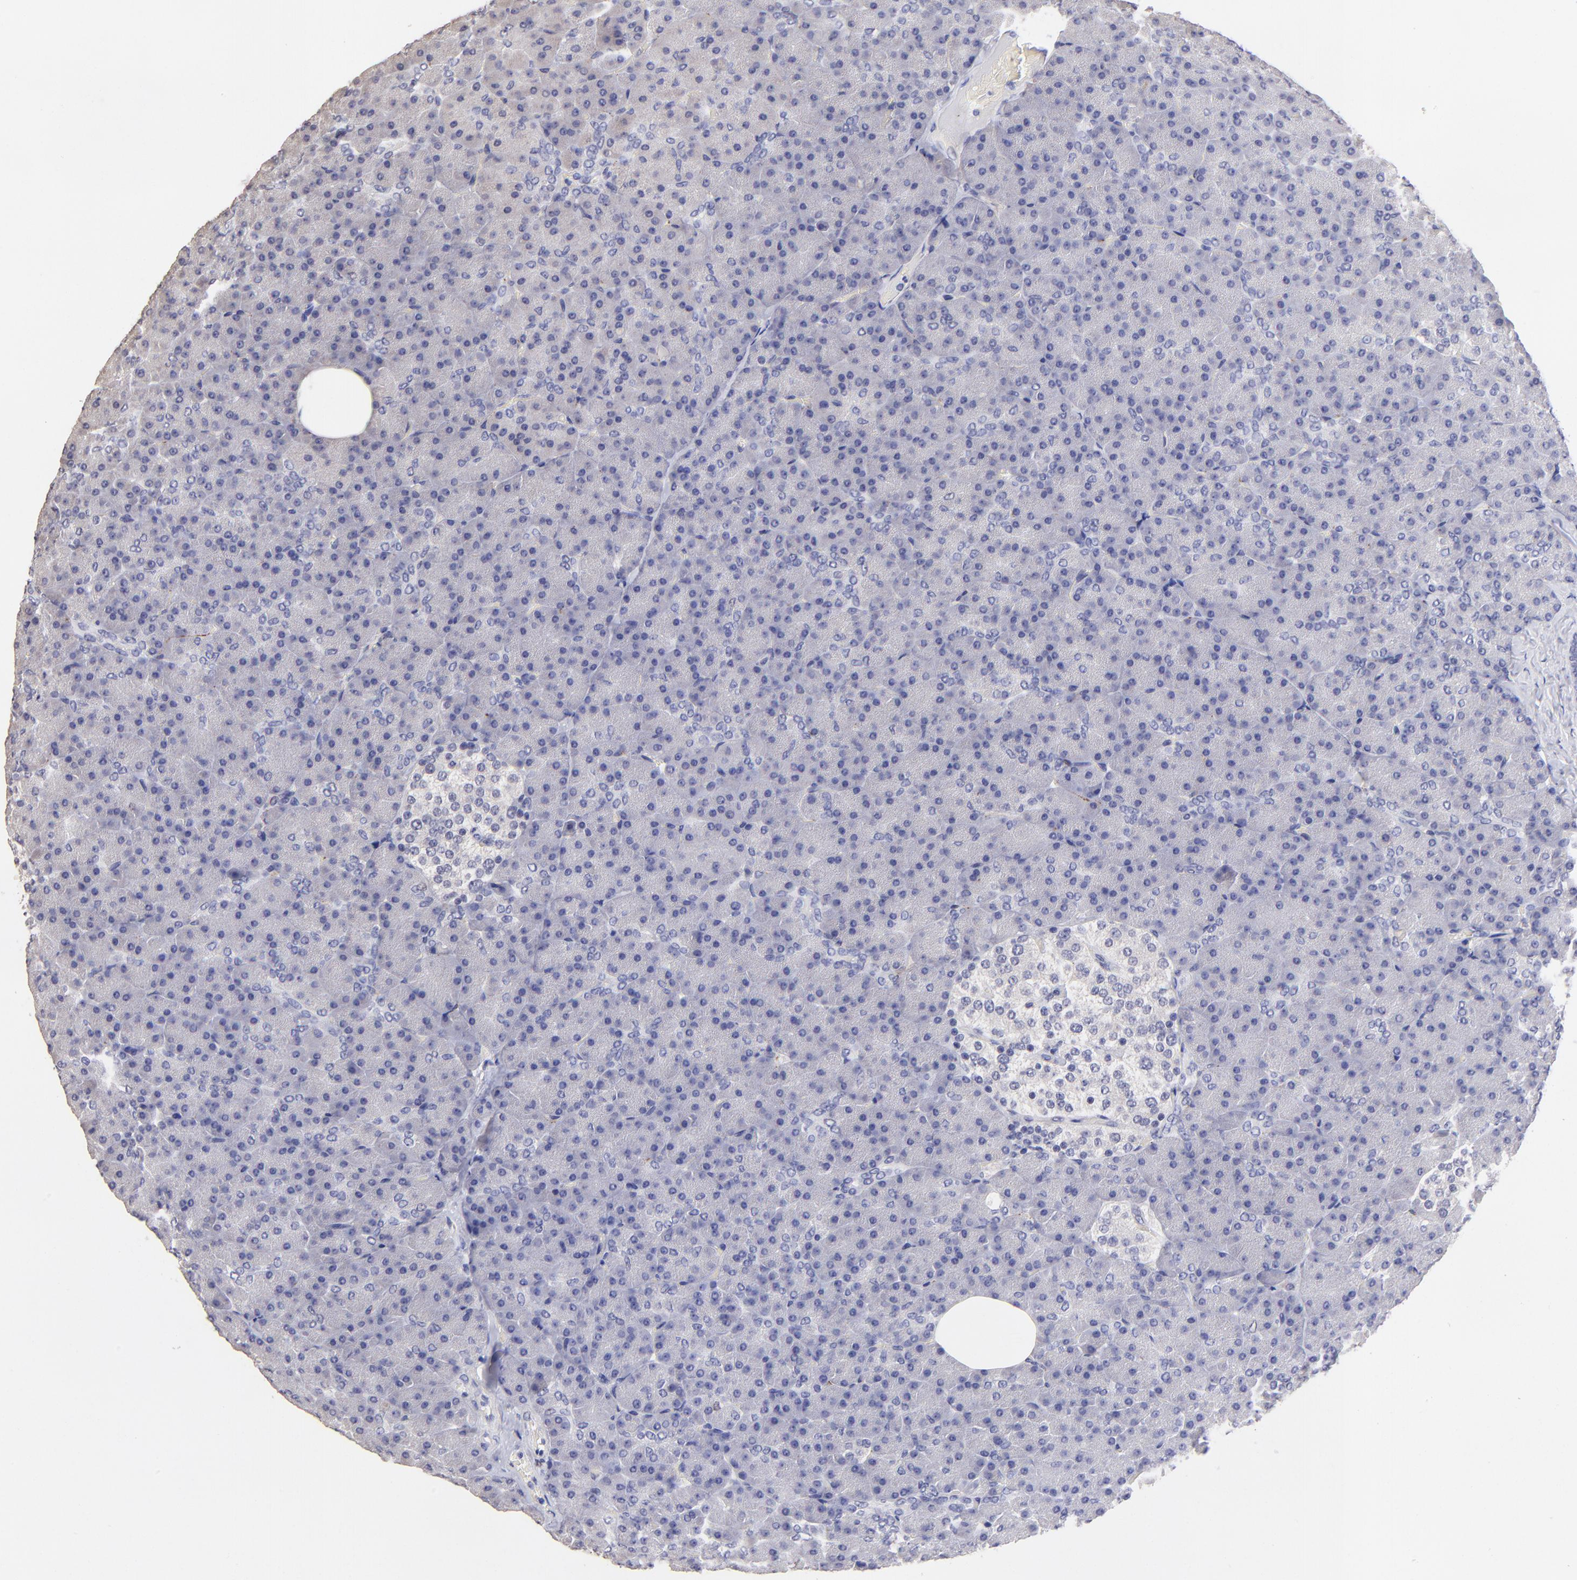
{"staining": {"intensity": "negative", "quantity": "none", "location": "none"}, "tissue": "pancreas", "cell_type": "Exocrine glandular cells", "image_type": "normal", "snomed": [{"axis": "morphology", "description": "Normal tissue, NOS"}, {"axis": "topography", "description": "Pancreas"}], "caption": "Immunohistochemistry photomicrograph of normal human pancreas stained for a protein (brown), which demonstrates no staining in exocrine glandular cells. (DAB immunohistochemistry (IHC), high magnification).", "gene": "DNMT1", "patient": {"sex": "female", "age": 35}}